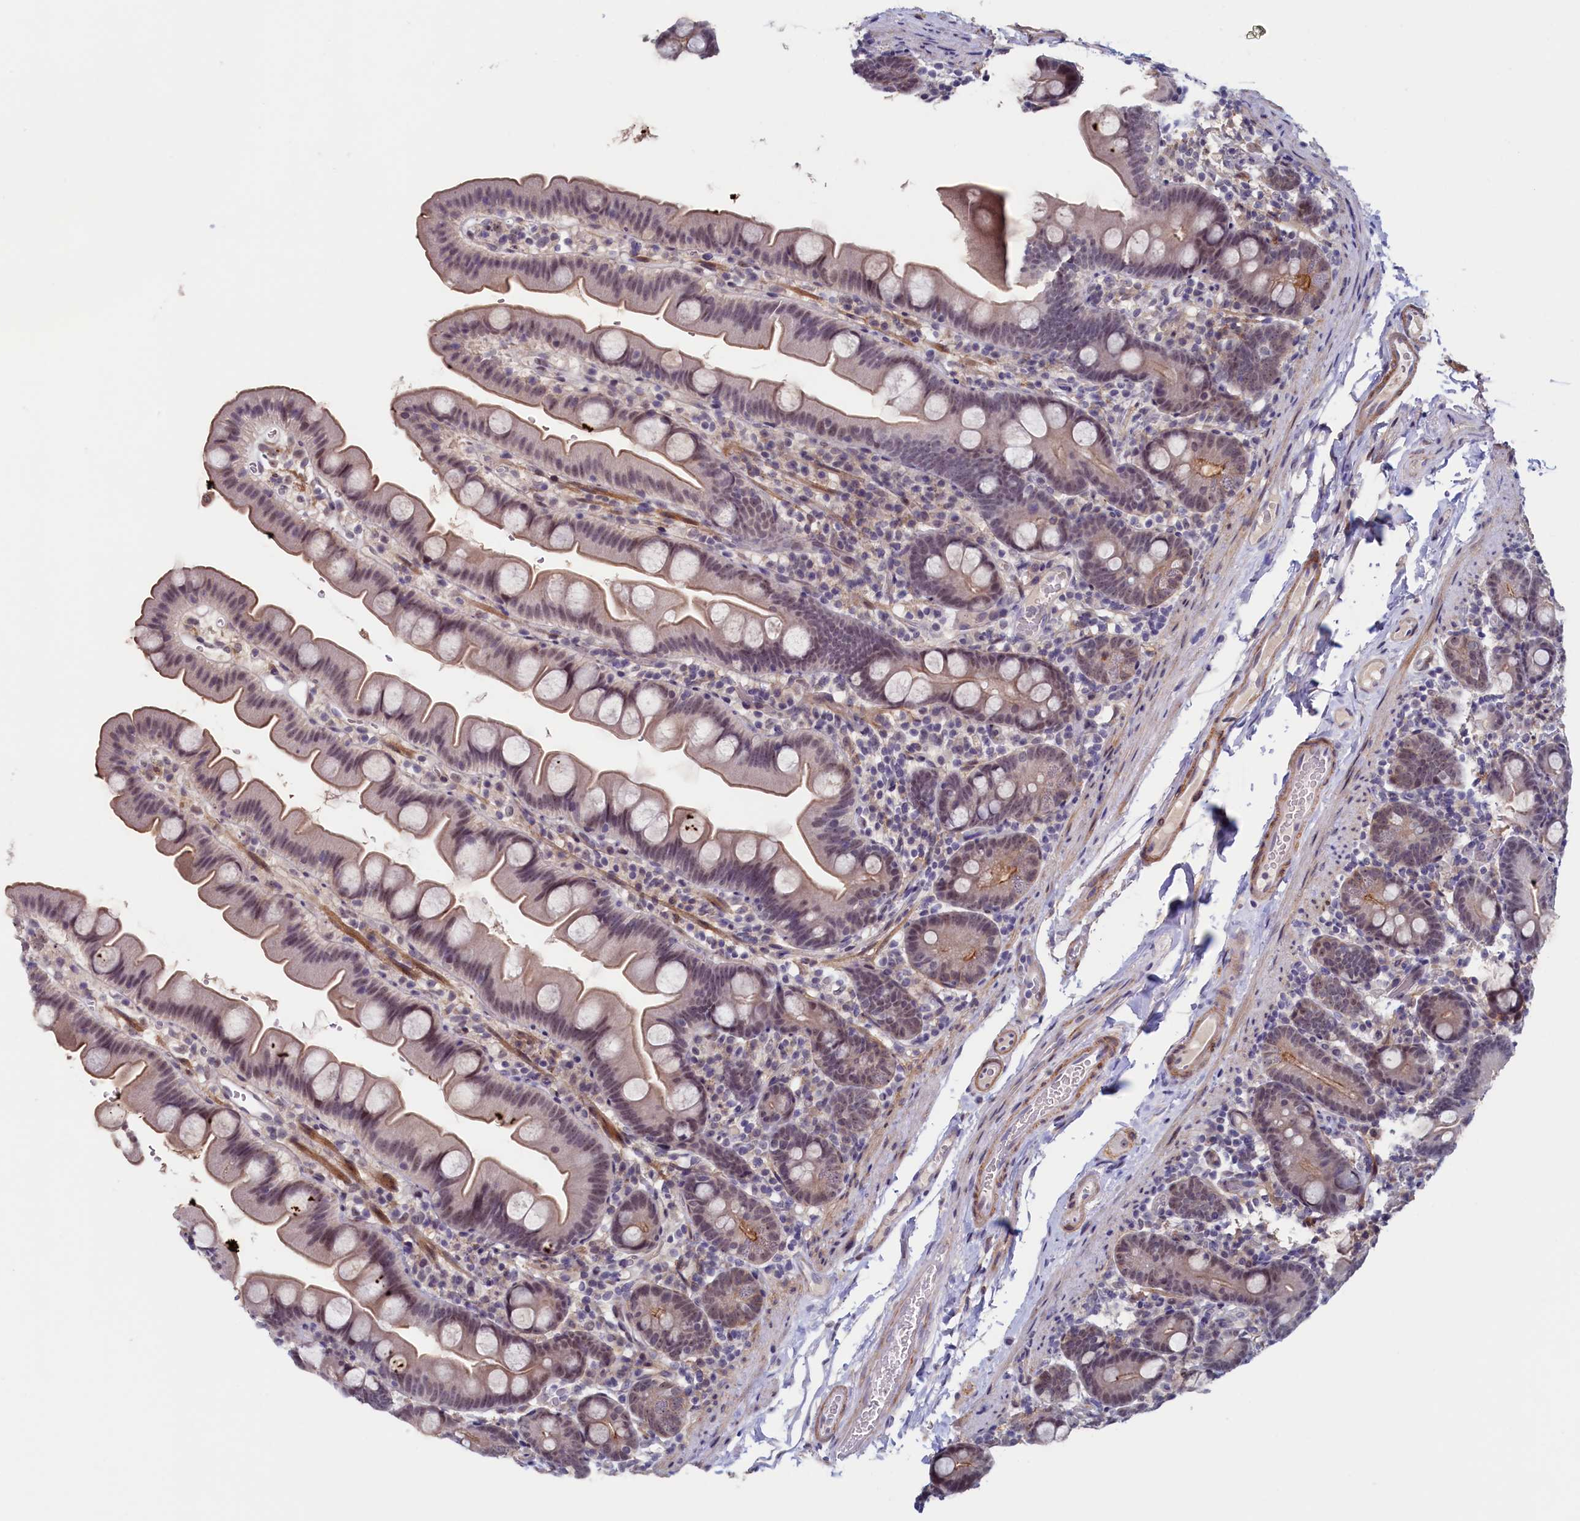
{"staining": {"intensity": "weak", "quantity": "25%-75%", "location": "cytoplasmic/membranous,nuclear"}, "tissue": "small intestine", "cell_type": "Glandular cells", "image_type": "normal", "snomed": [{"axis": "morphology", "description": "Normal tissue, NOS"}, {"axis": "topography", "description": "Small intestine"}], "caption": "Brown immunohistochemical staining in normal small intestine demonstrates weak cytoplasmic/membranous,nuclear positivity in about 25%-75% of glandular cells. (DAB (3,3'-diaminobenzidine) = brown stain, brightfield microscopy at high magnification).", "gene": "PACSIN3", "patient": {"sex": "female", "age": 68}}